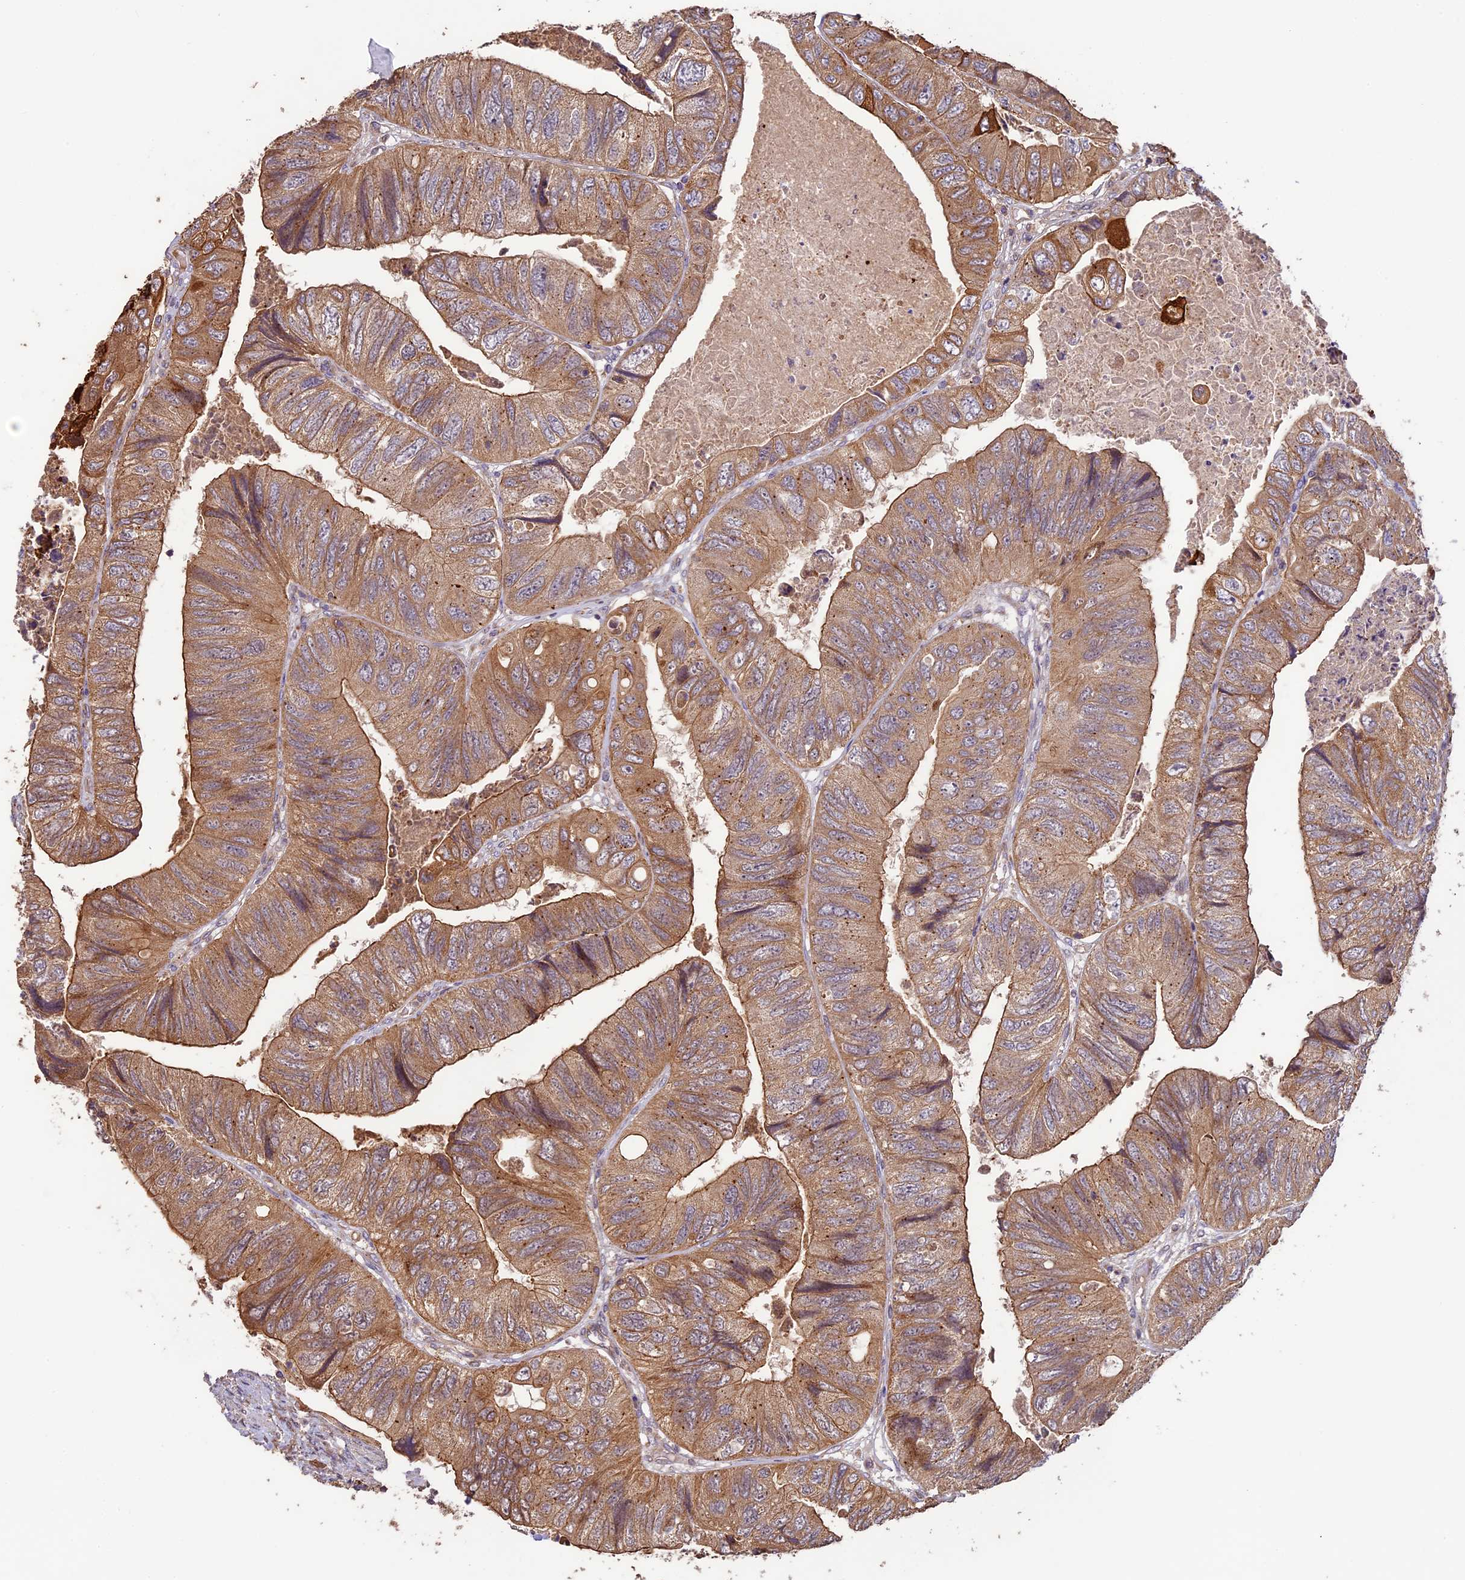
{"staining": {"intensity": "moderate", "quantity": ">75%", "location": "cytoplasmic/membranous"}, "tissue": "colorectal cancer", "cell_type": "Tumor cells", "image_type": "cancer", "snomed": [{"axis": "morphology", "description": "Adenocarcinoma, NOS"}, {"axis": "topography", "description": "Rectum"}], "caption": "The immunohistochemical stain labels moderate cytoplasmic/membranous staining in tumor cells of colorectal cancer (adenocarcinoma) tissue.", "gene": "BCAS4", "patient": {"sex": "male", "age": 63}}